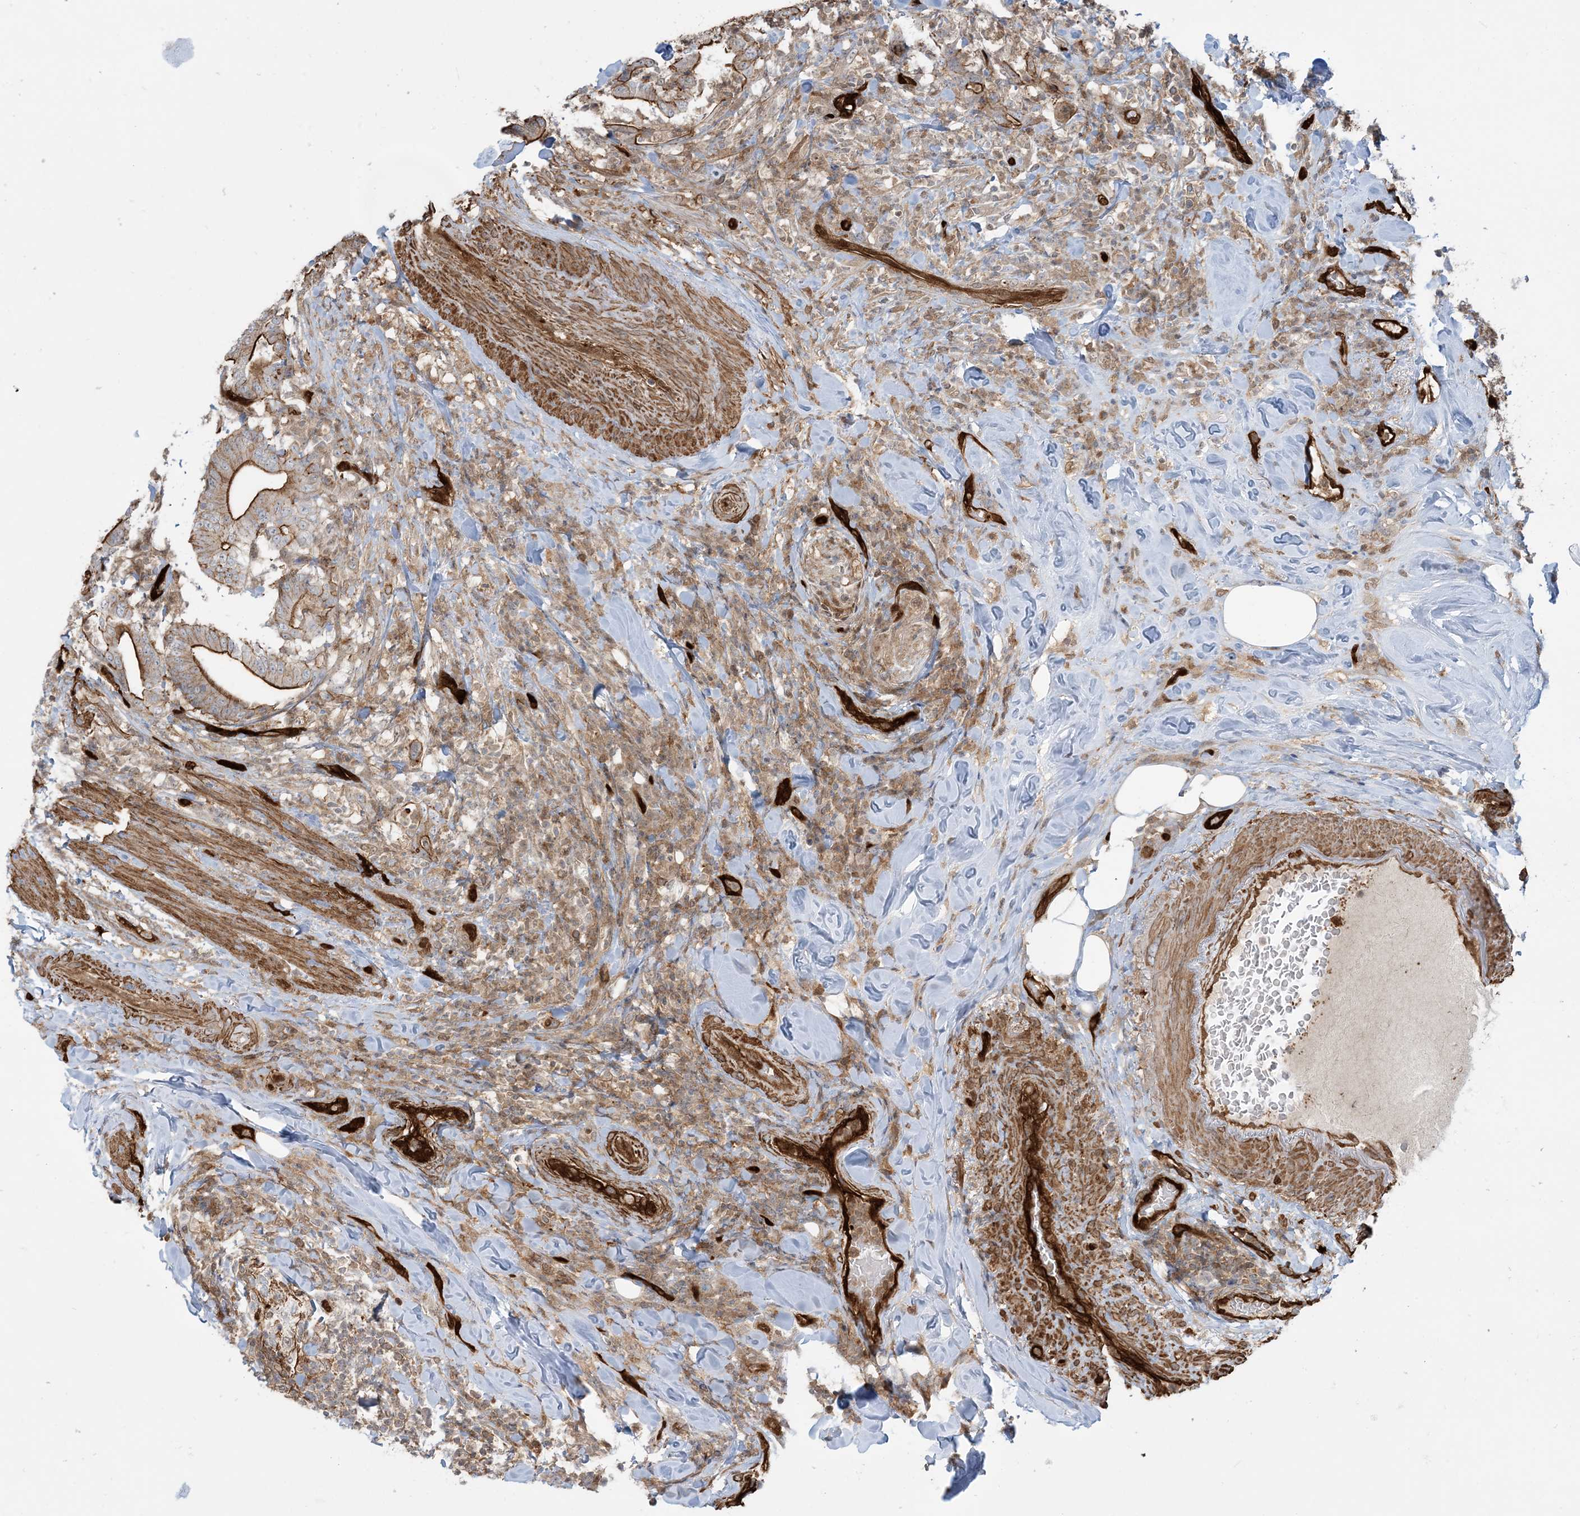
{"staining": {"intensity": "strong", "quantity": ">75%", "location": "cytoplasmic/membranous"}, "tissue": "colorectal cancer", "cell_type": "Tumor cells", "image_type": "cancer", "snomed": [{"axis": "morphology", "description": "Adenocarcinoma, NOS"}, {"axis": "topography", "description": "Colon"}], "caption": "Brown immunohistochemical staining in adenocarcinoma (colorectal) shows strong cytoplasmic/membranous positivity in approximately >75% of tumor cells.", "gene": "PPM1F", "patient": {"sex": "female", "age": 66}}